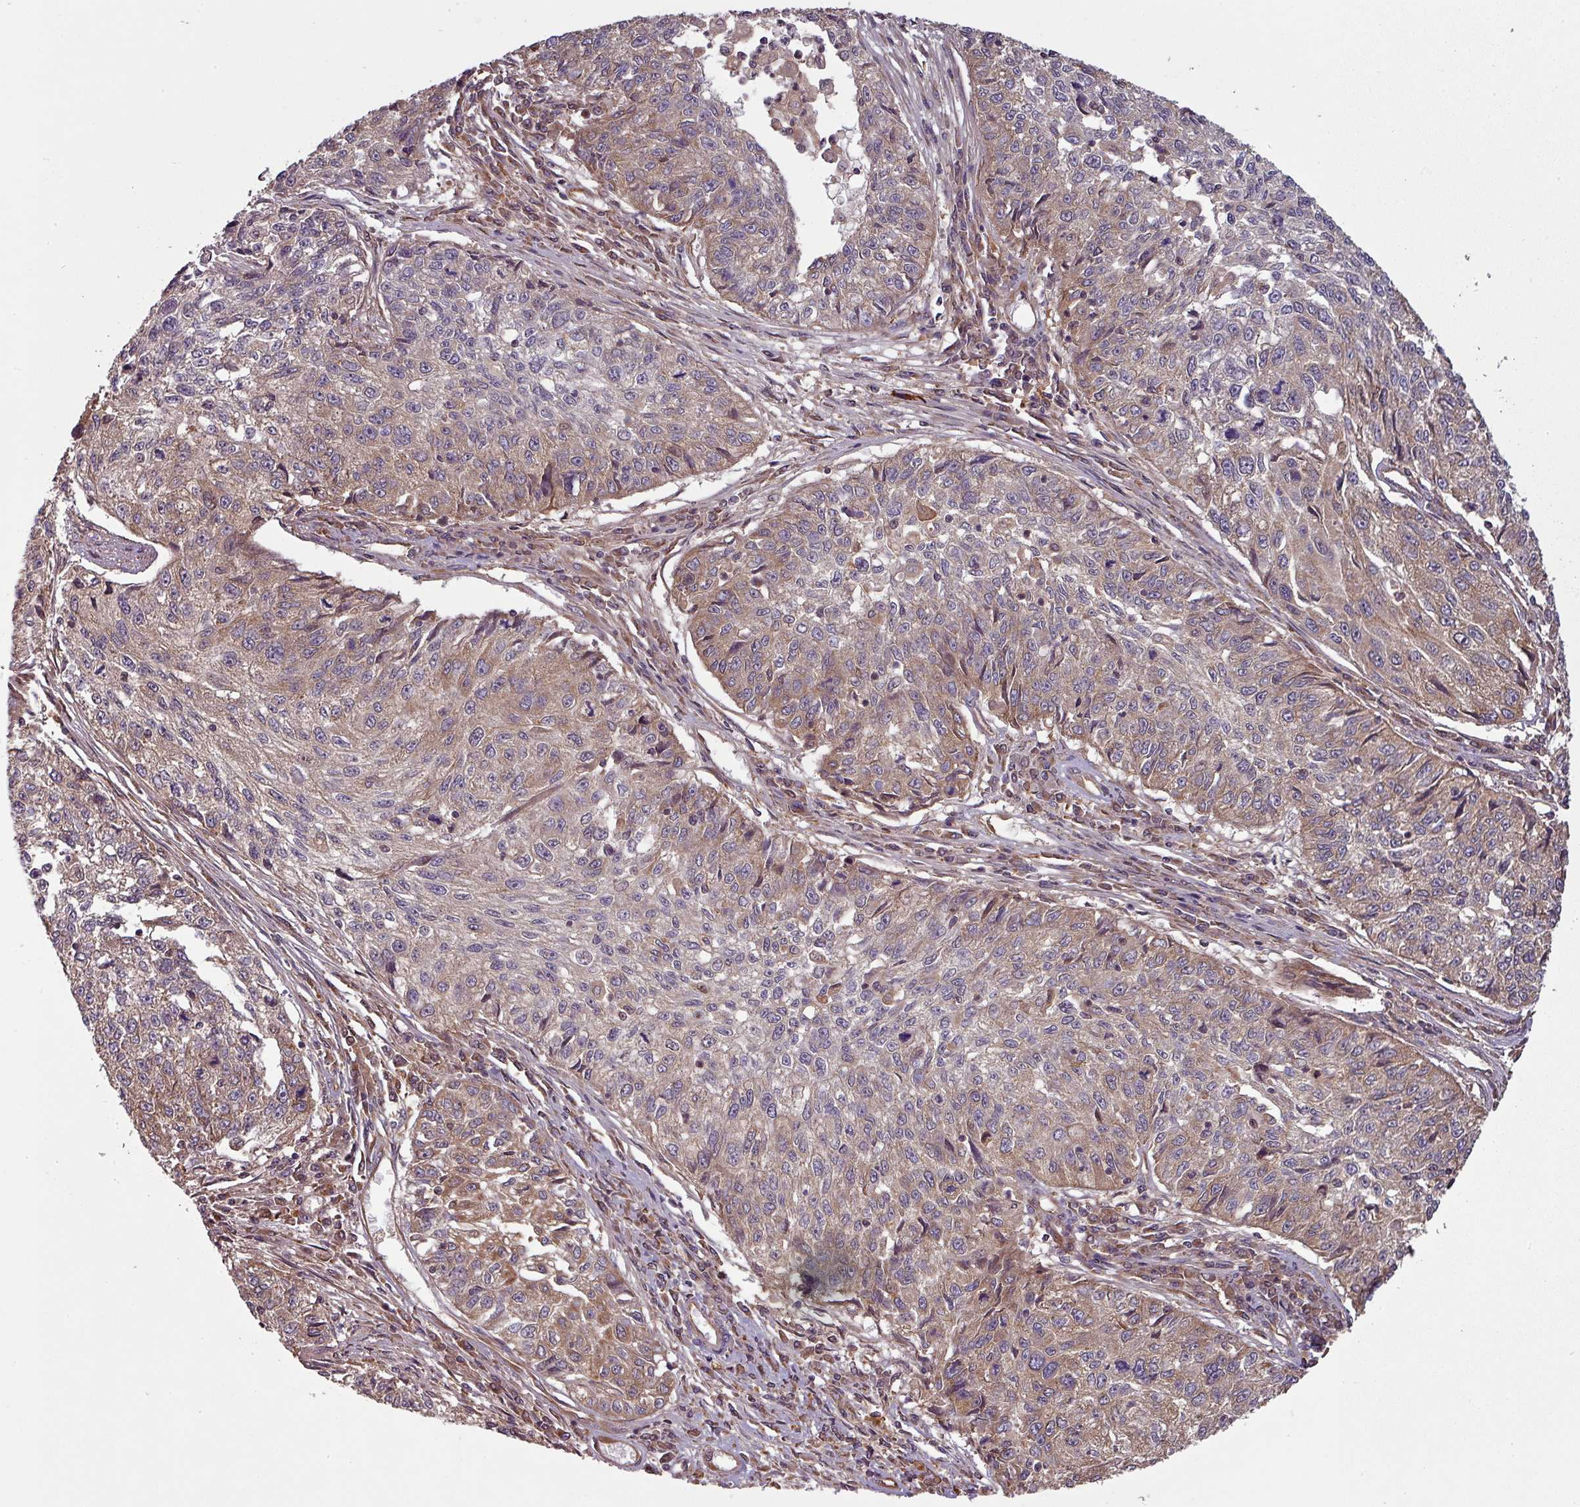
{"staining": {"intensity": "weak", "quantity": "25%-75%", "location": "cytoplasmic/membranous"}, "tissue": "cervical cancer", "cell_type": "Tumor cells", "image_type": "cancer", "snomed": [{"axis": "morphology", "description": "Squamous cell carcinoma, NOS"}, {"axis": "topography", "description": "Cervix"}], "caption": "Immunohistochemical staining of cervical cancer demonstrates weak cytoplasmic/membranous protein expression in about 25%-75% of tumor cells.", "gene": "SNRNP25", "patient": {"sex": "female", "age": 57}}